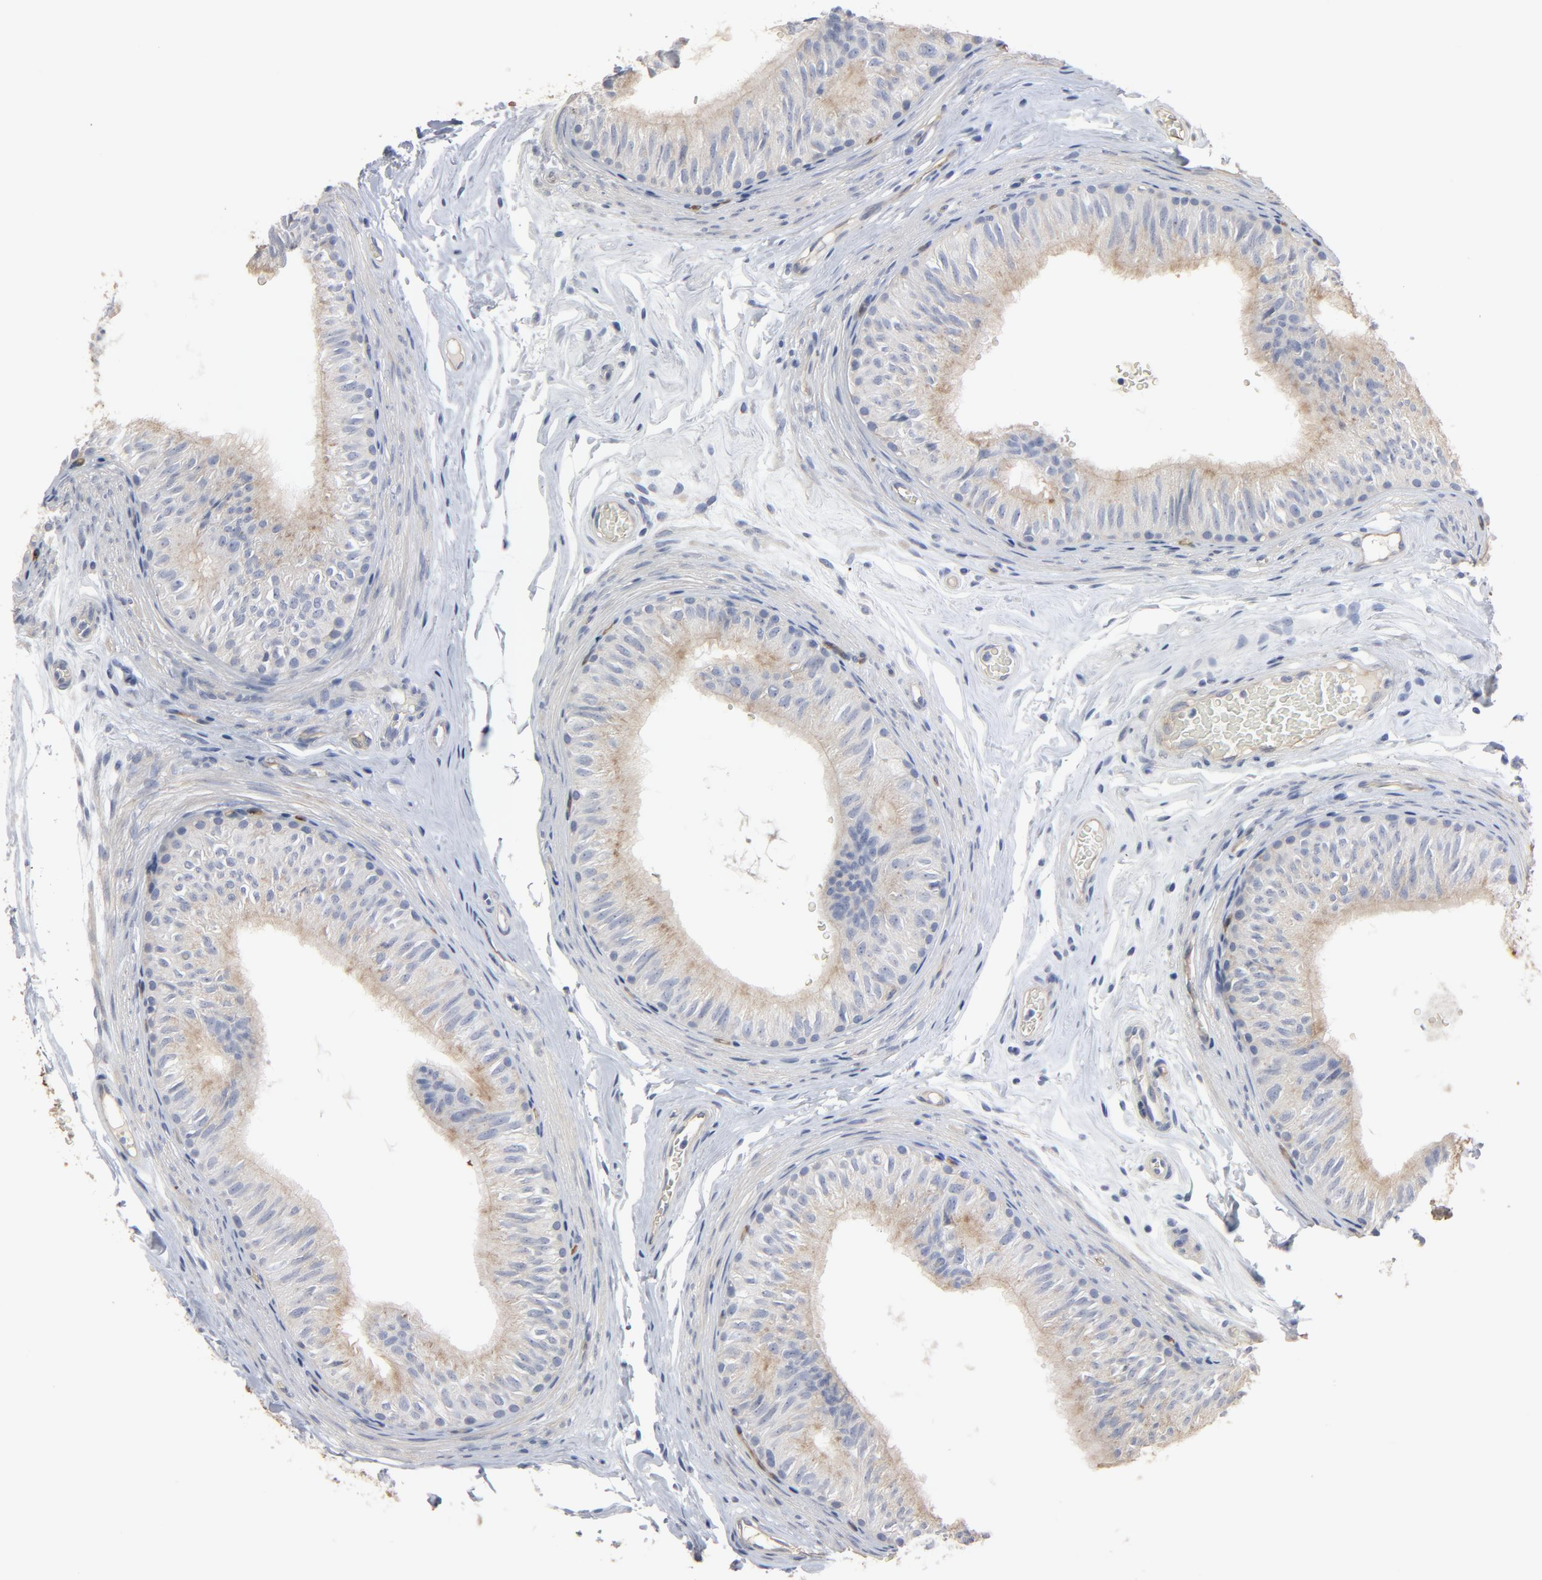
{"staining": {"intensity": "weak", "quantity": "<25%", "location": "cytoplasmic/membranous"}, "tissue": "epididymis", "cell_type": "Glandular cells", "image_type": "normal", "snomed": [{"axis": "morphology", "description": "Normal tissue, NOS"}, {"axis": "topography", "description": "Testis"}, {"axis": "topography", "description": "Epididymis"}], "caption": "The immunohistochemistry micrograph has no significant staining in glandular cells of epididymis. The staining was performed using DAB (3,3'-diaminobenzidine) to visualize the protein expression in brown, while the nuclei were stained in blue with hematoxylin (Magnification: 20x).", "gene": "KDR", "patient": {"sex": "male", "age": 36}}